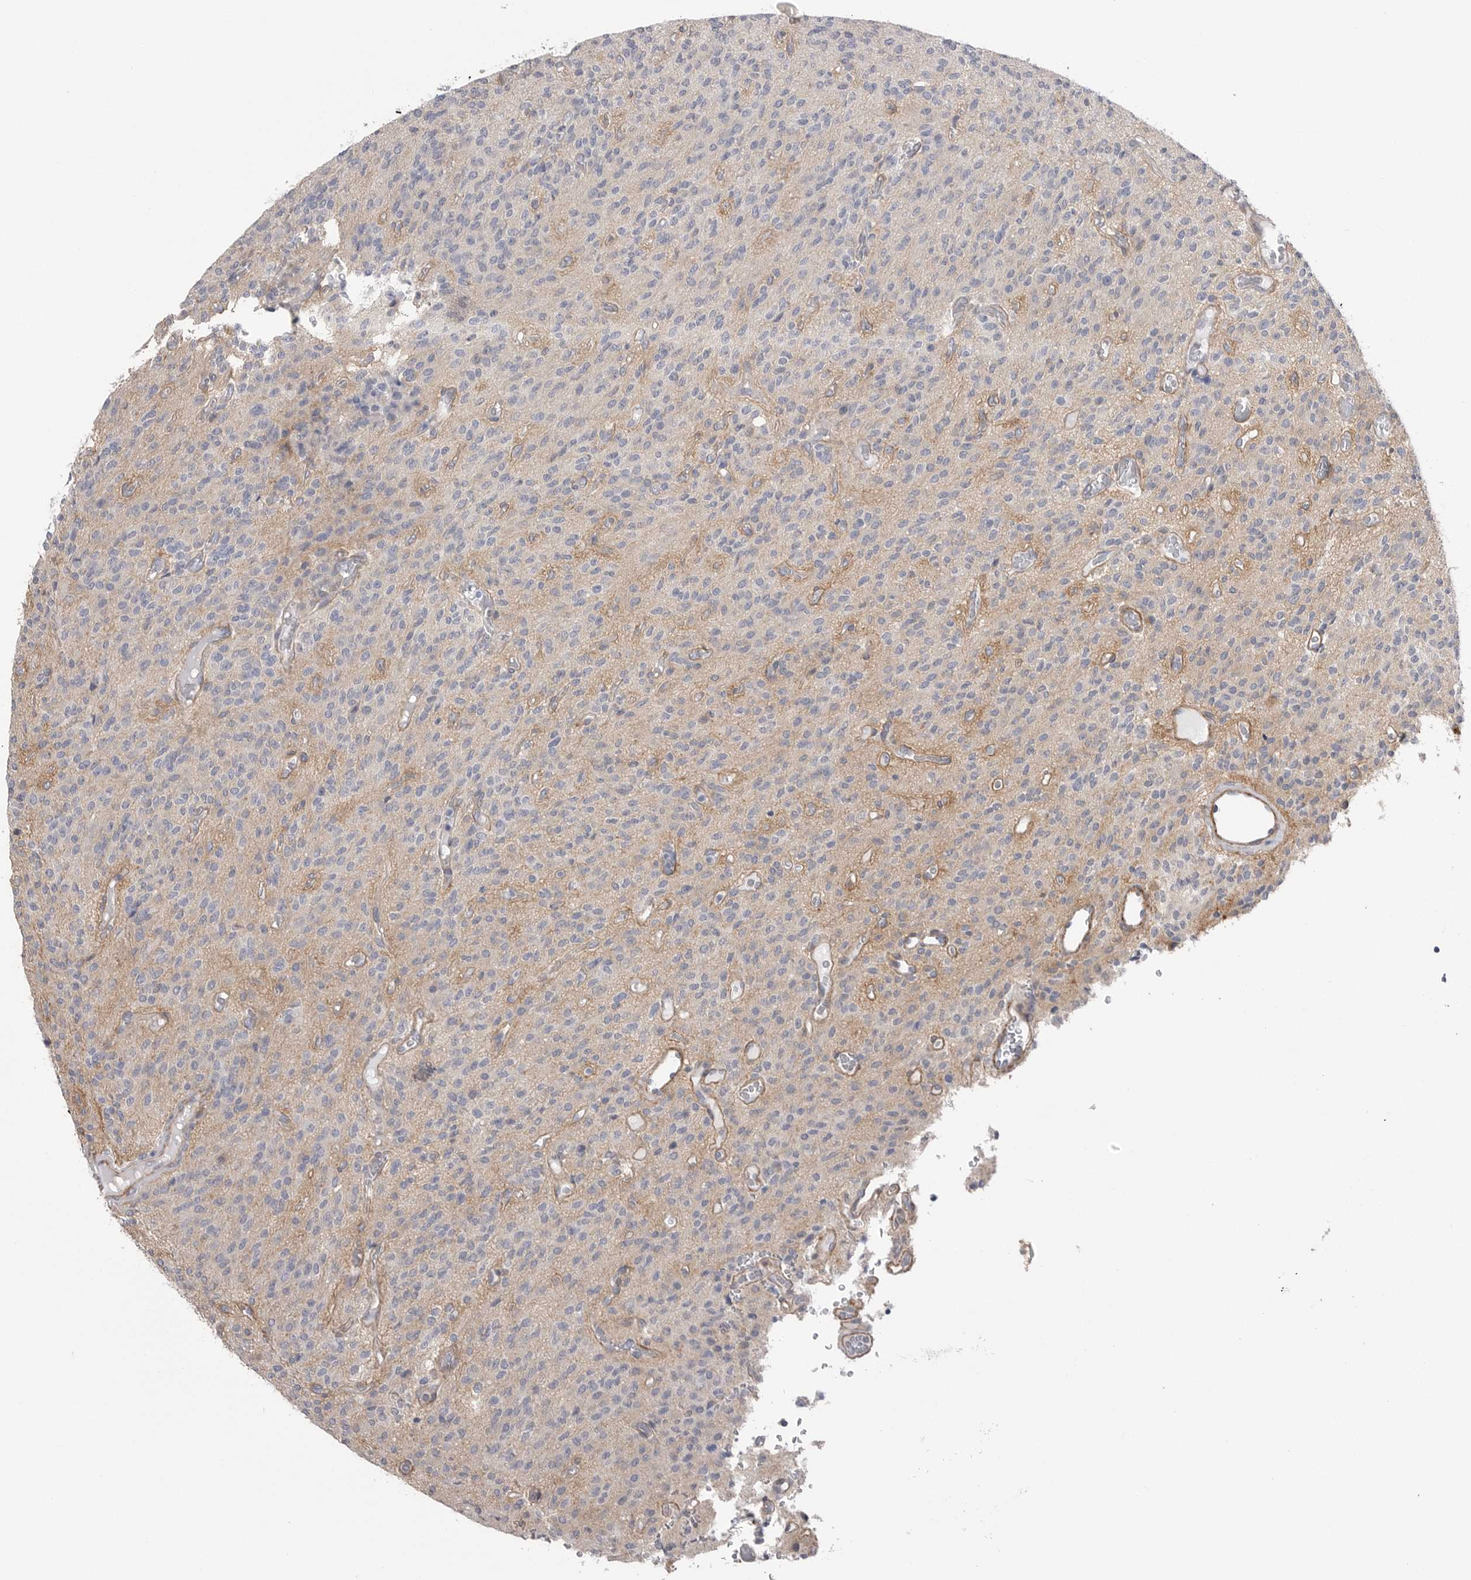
{"staining": {"intensity": "negative", "quantity": "none", "location": "none"}, "tissue": "glioma", "cell_type": "Tumor cells", "image_type": "cancer", "snomed": [{"axis": "morphology", "description": "Glioma, malignant, High grade"}, {"axis": "topography", "description": "Brain"}], "caption": "Immunohistochemical staining of human malignant glioma (high-grade) exhibits no significant positivity in tumor cells.", "gene": "AKAP12", "patient": {"sex": "male", "age": 34}}